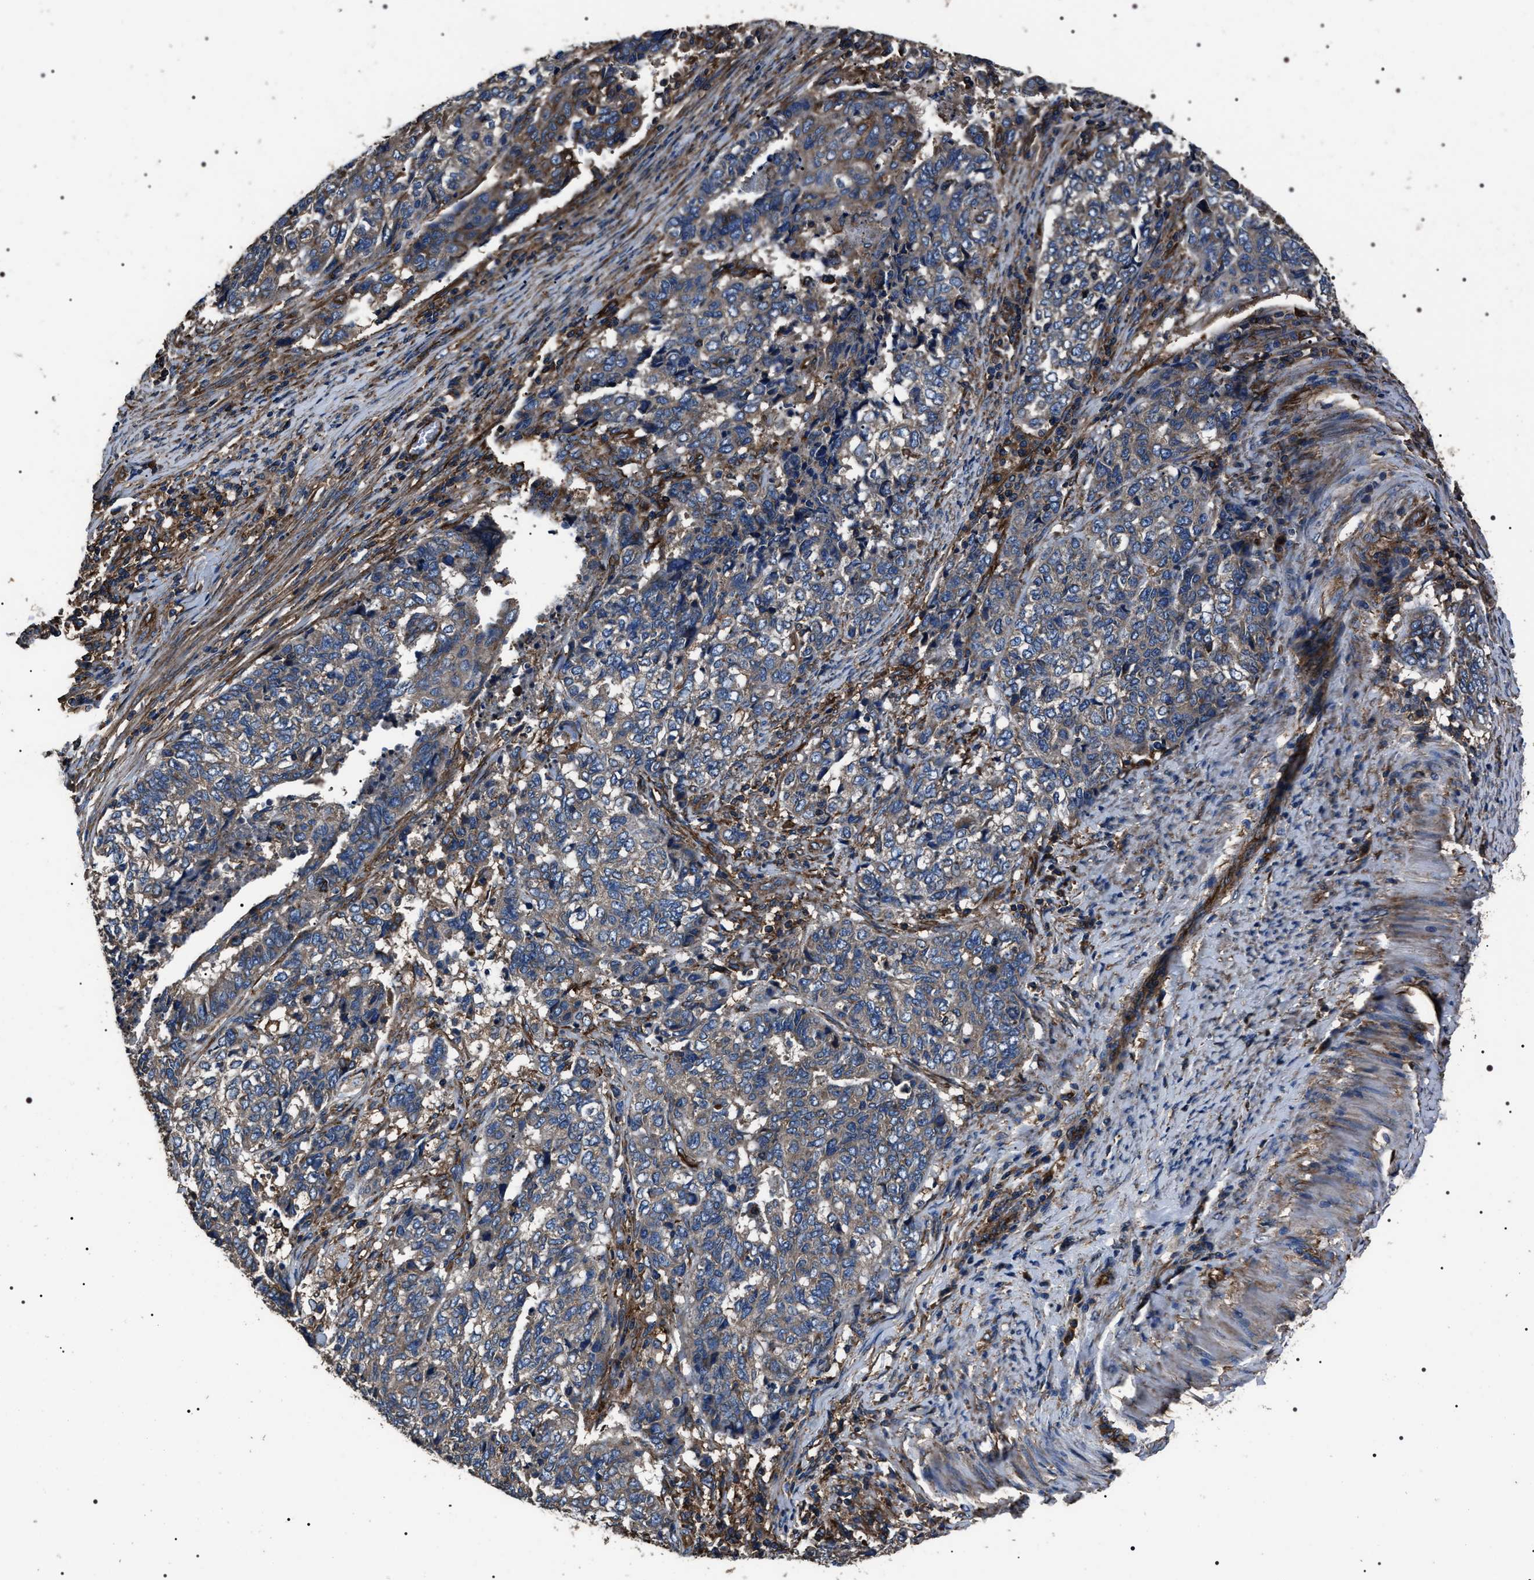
{"staining": {"intensity": "moderate", "quantity": "<25%", "location": "cytoplasmic/membranous"}, "tissue": "endometrial cancer", "cell_type": "Tumor cells", "image_type": "cancer", "snomed": [{"axis": "morphology", "description": "Adenocarcinoma, NOS"}, {"axis": "topography", "description": "Endometrium"}], "caption": "Endometrial adenocarcinoma stained with IHC shows moderate cytoplasmic/membranous staining in about <25% of tumor cells.", "gene": "HSCB", "patient": {"sex": "female", "age": 80}}